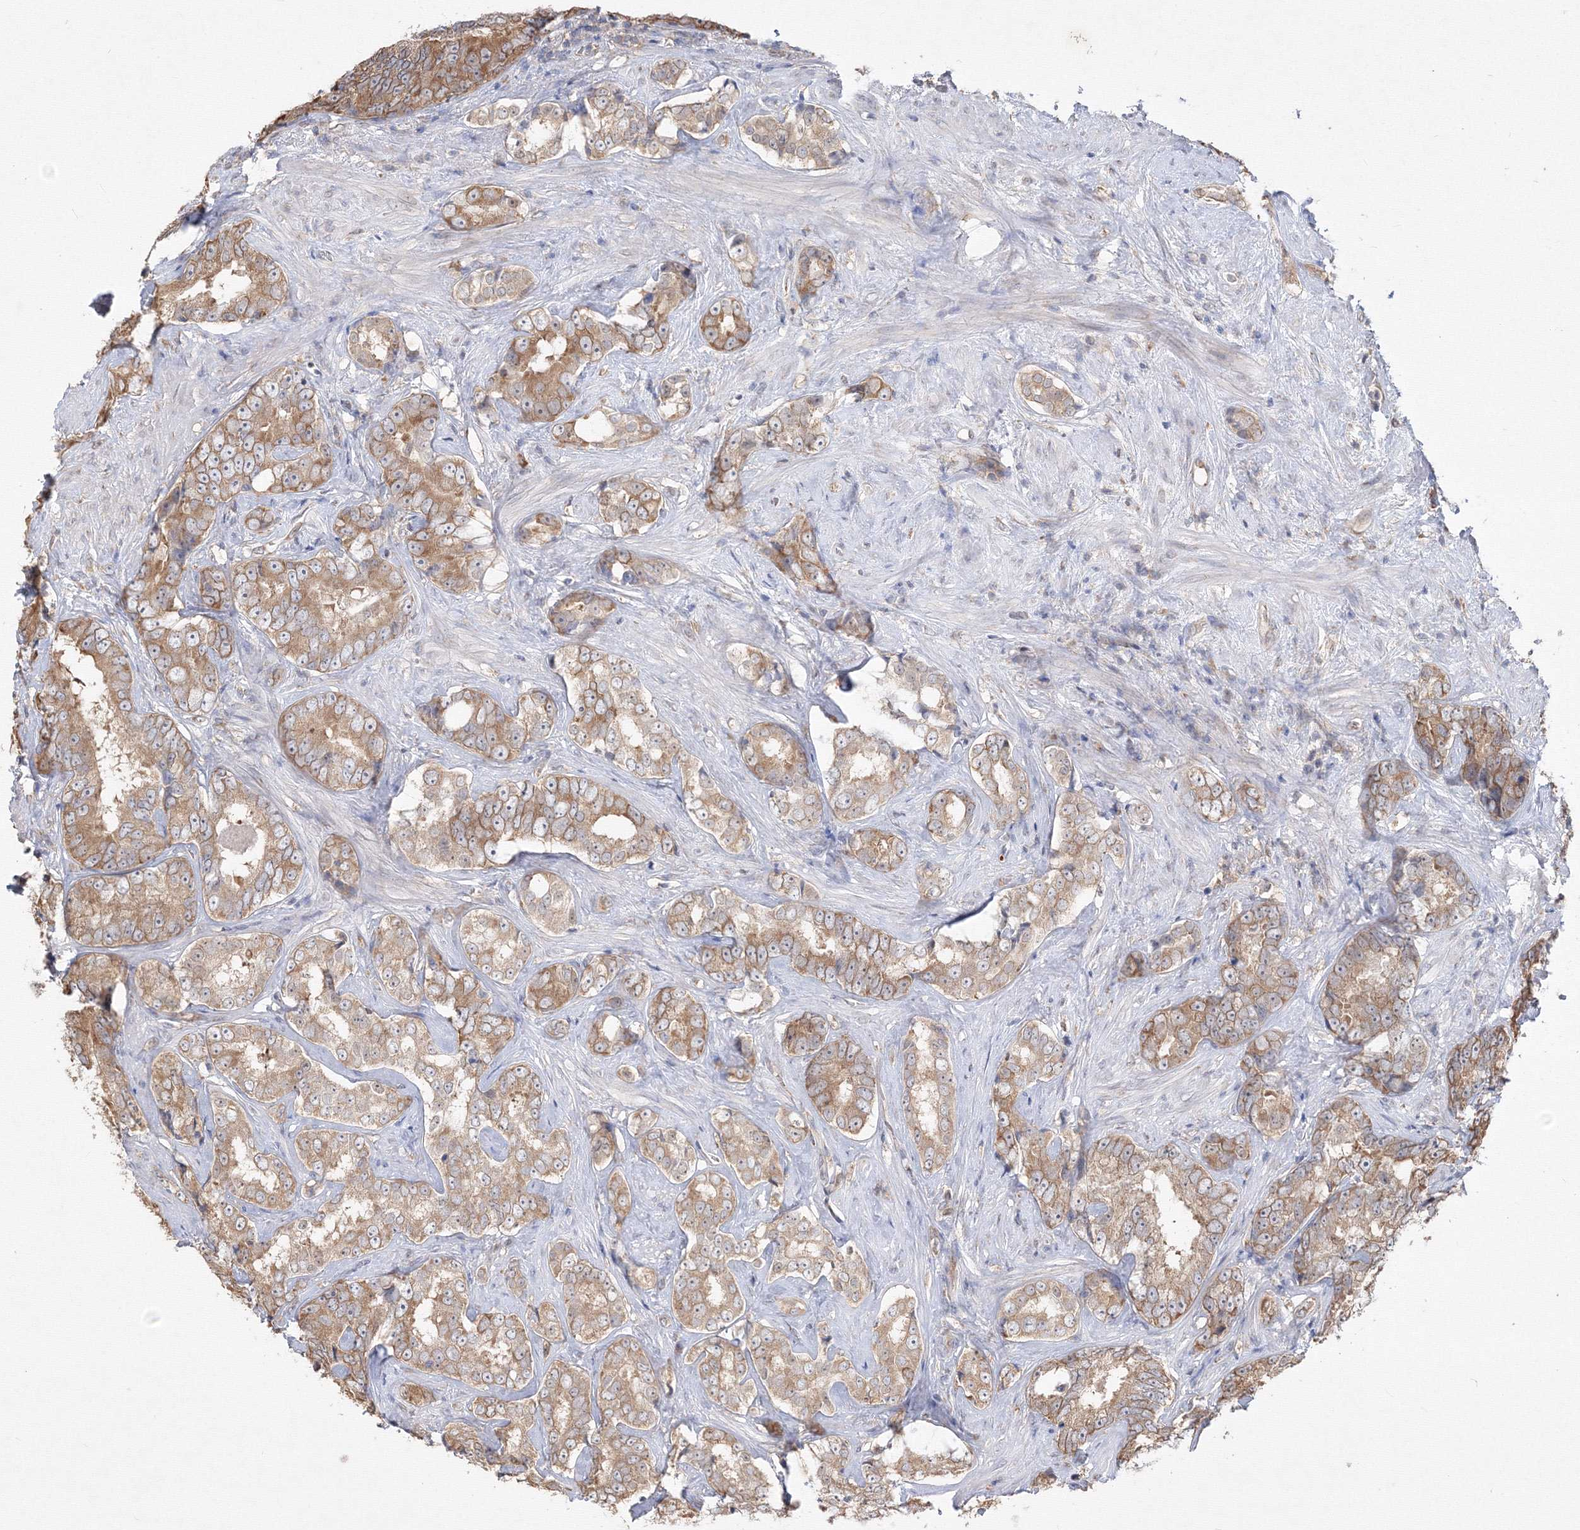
{"staining": {"intensity": "moderate", "quantity": ">75%", "location": "cytoplasmic/membranous"}, "tissue": "prostate cancer", "cell_type": "Tumor cells", "image_type": "cancer", "snomed": [{"axis": "morphology", "description": "Adenocarcinoma, High grade"}, {"axis": "topography", "description": "Prostate"}], "caption": "Immunohistochemical staining of prostate high-grade adenocarcinoma shows medium levels of moderate cytoplasmic/membranous staining in about >75% of tumor cells.", "gene": "FBXL8", "patient": {"sex": "male", "age": 66}}